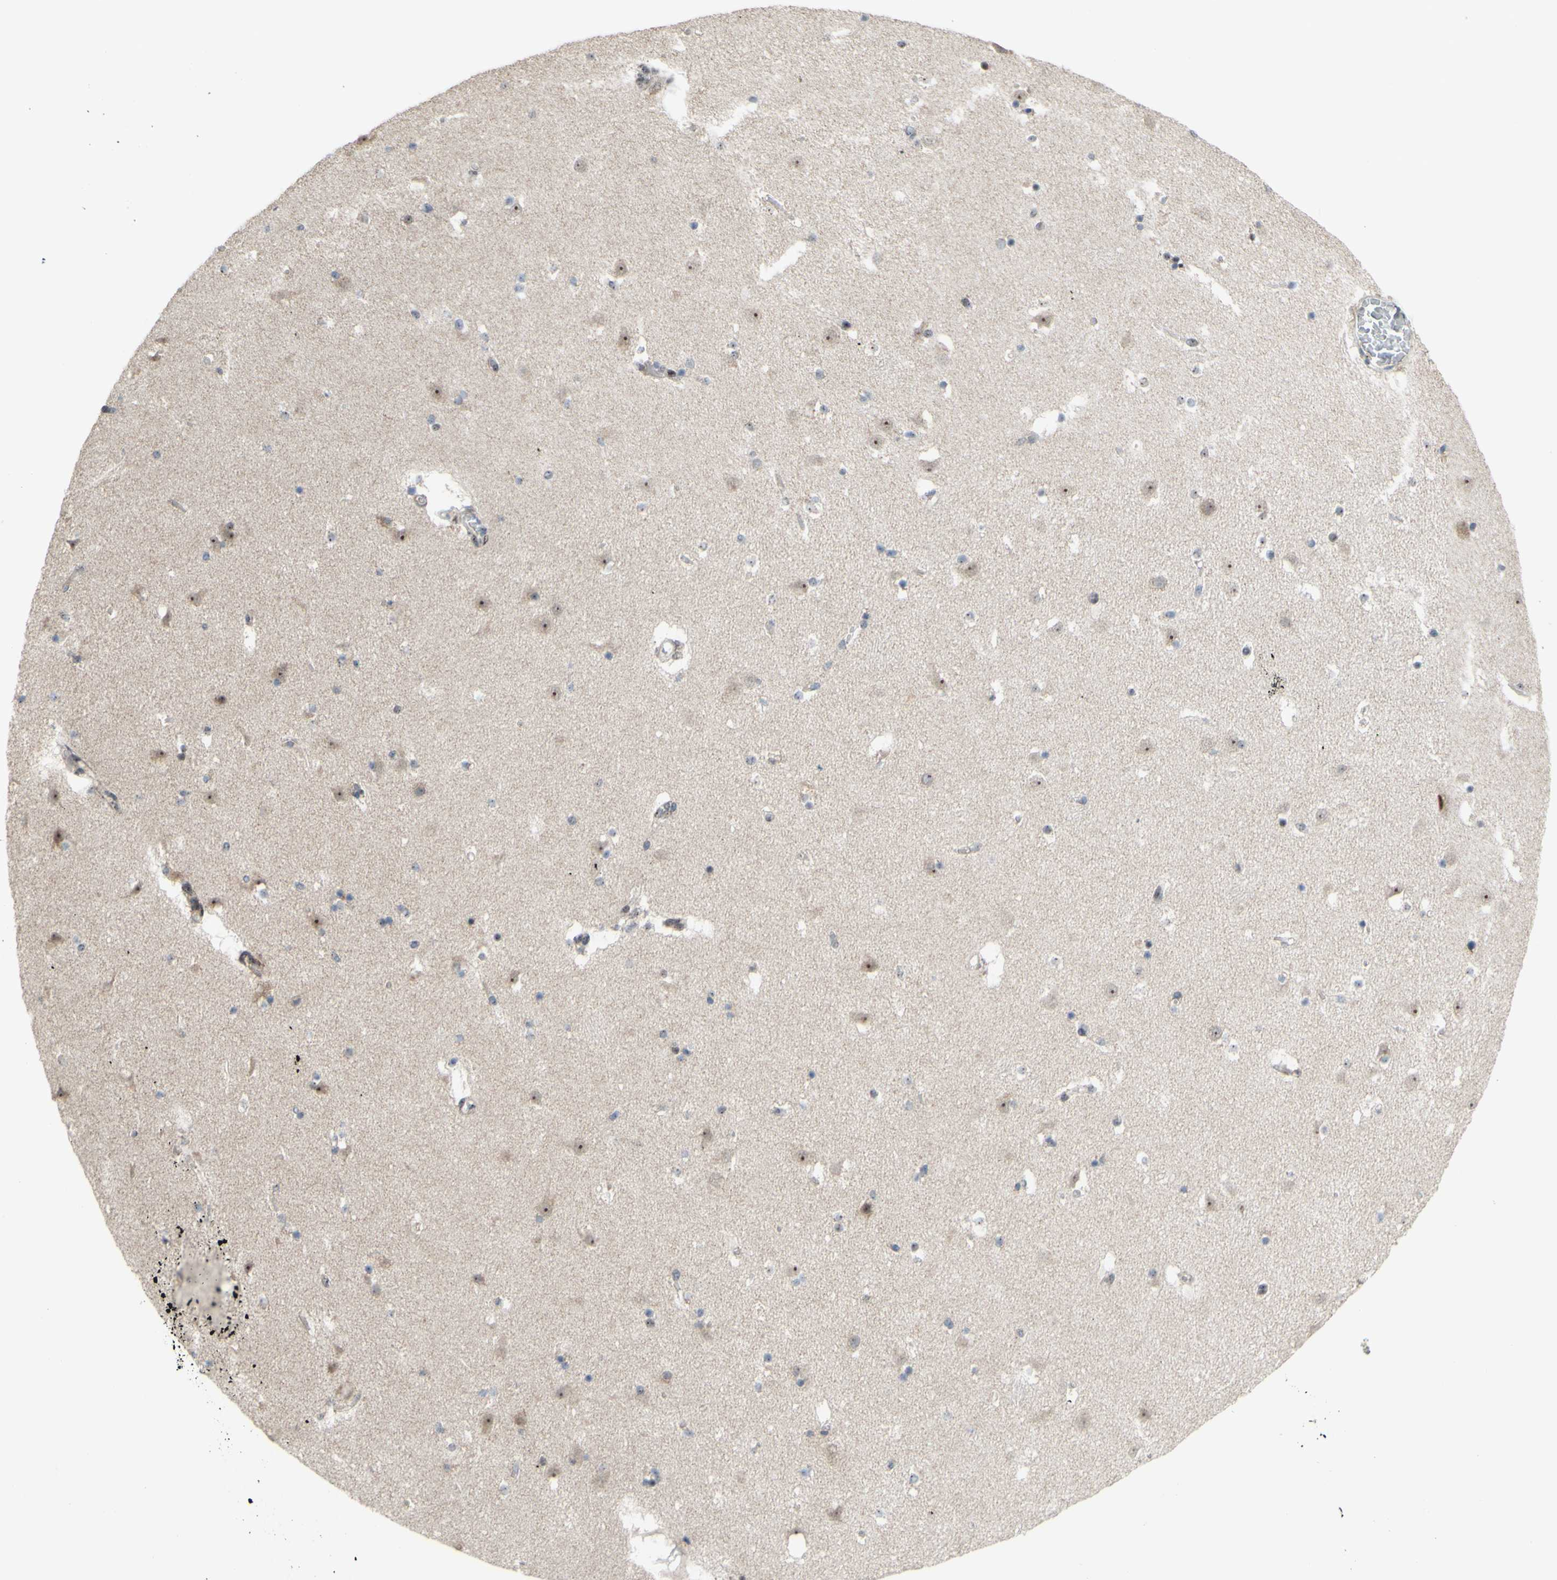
{"staining": {"intensity": "weak", "quantity": "25%-75%", "location": "nuclear"}, "tissue": "caudate", "cell_type": "Glial cells", "image_type": "normal", "snomed": [{"axis": "morphology", "description": "Normal tissue, NOS"}, {"axis": "topography", "description": "Lateral ventricle wall"}], "caption": "Protein staining displays weak nuclear staining in about 25%-75% of glial cells in normal caudate. (DAB (3,3'-diaminobenzidine) = brown stain, brightfield microscopy at high magnification).", "gene": "POLR1A", "patient": {"sex": "male", "age": 45}}